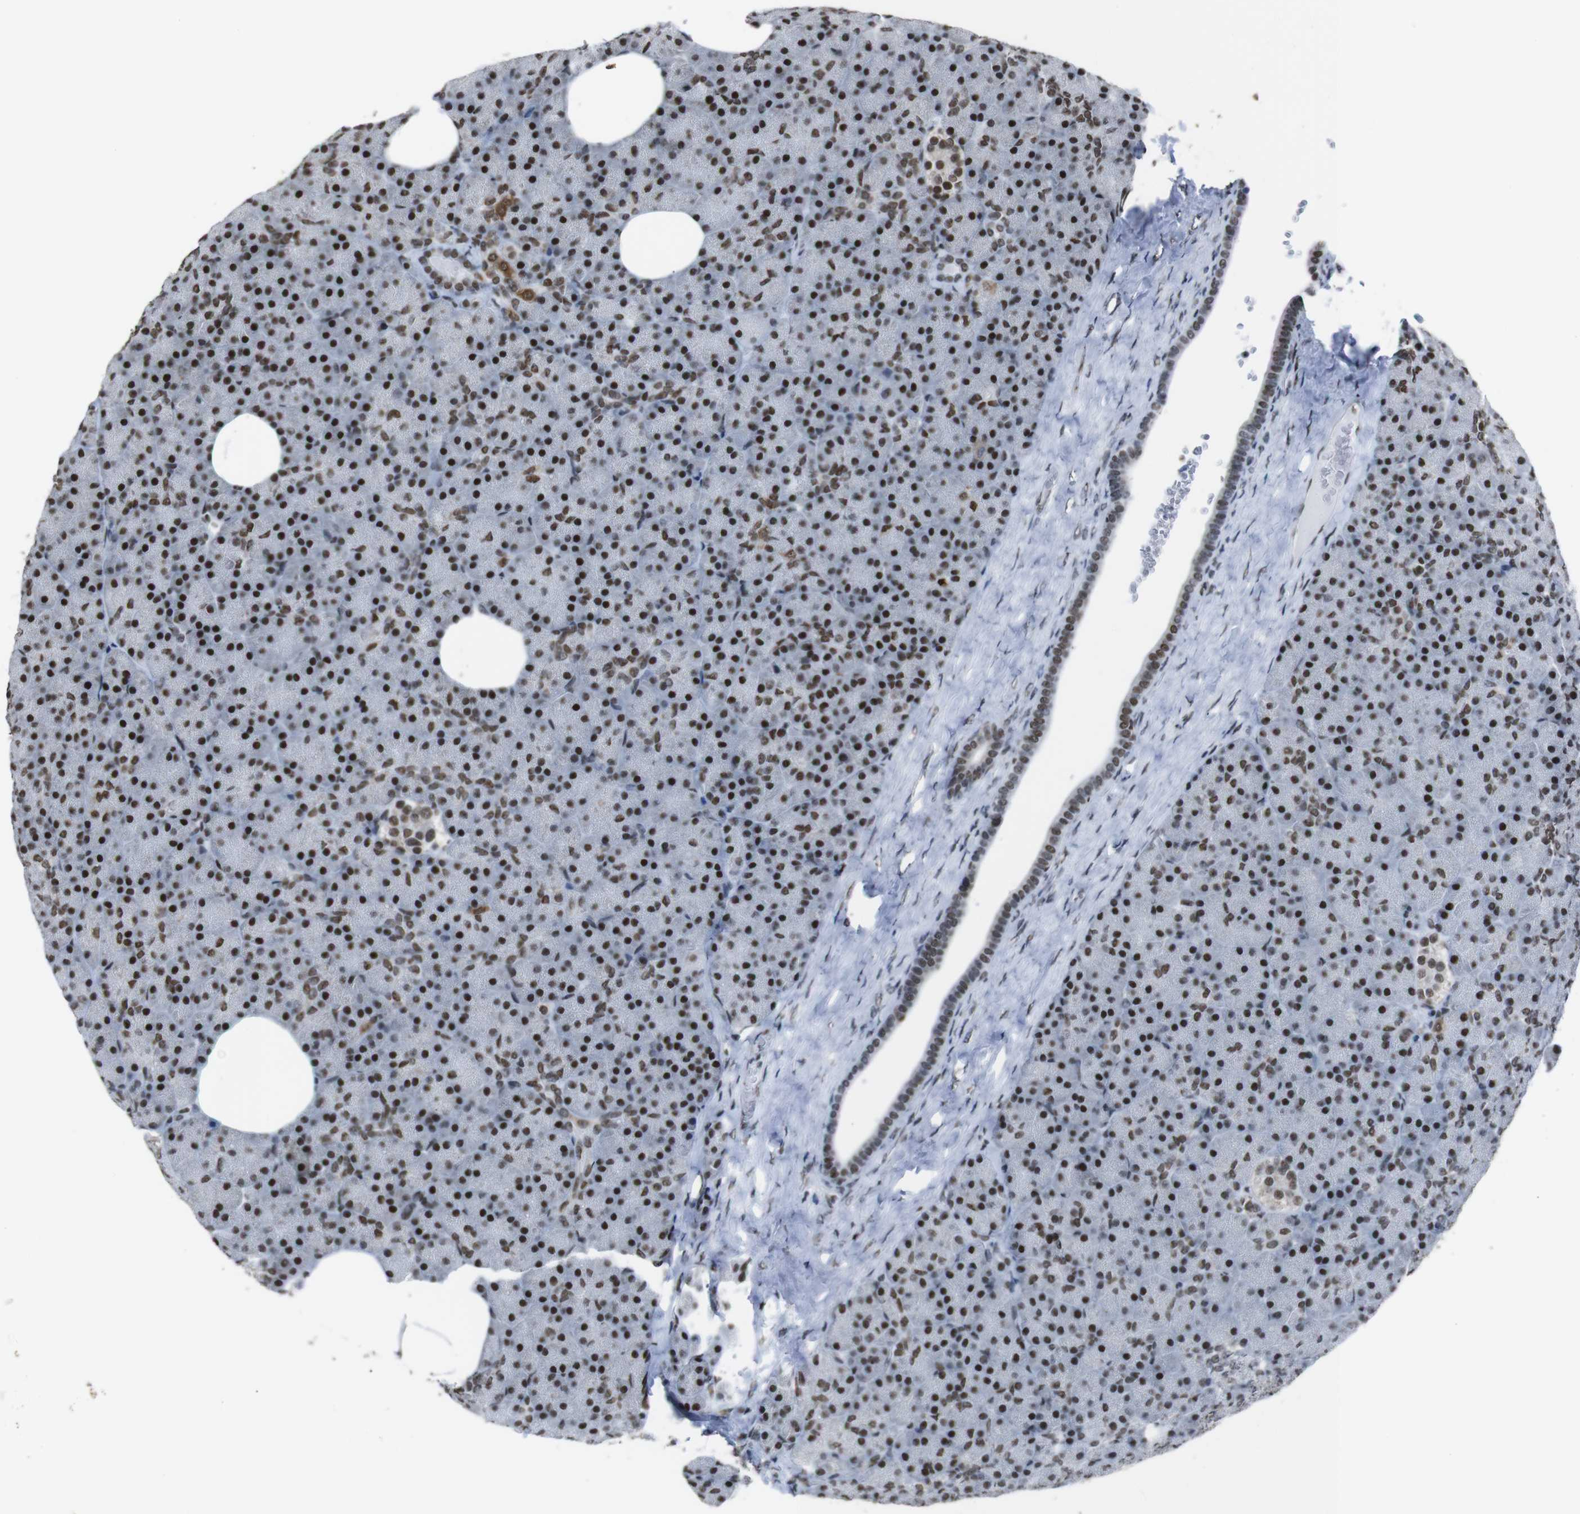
{"staining": {"intensity": "strong", "quantity": ">75%", "location": "nuclear"}, "tissue": "pancreas", "cell_type": "Exocrine glandular cells", "image_type": "normal", "snomed": [{"axis": "morphology", "description": "Normal tissue, NOS"}, {"axis": "topography", "description": "Pancreas"}], "caption": "Normal pancreas was stained to show a protein in brown. There is high levels of strong nuclear staining in approximately >75% of exocrine glandular cells.", "gene": "ROMO1", "patient": {"sex": "female", "age": 35}}